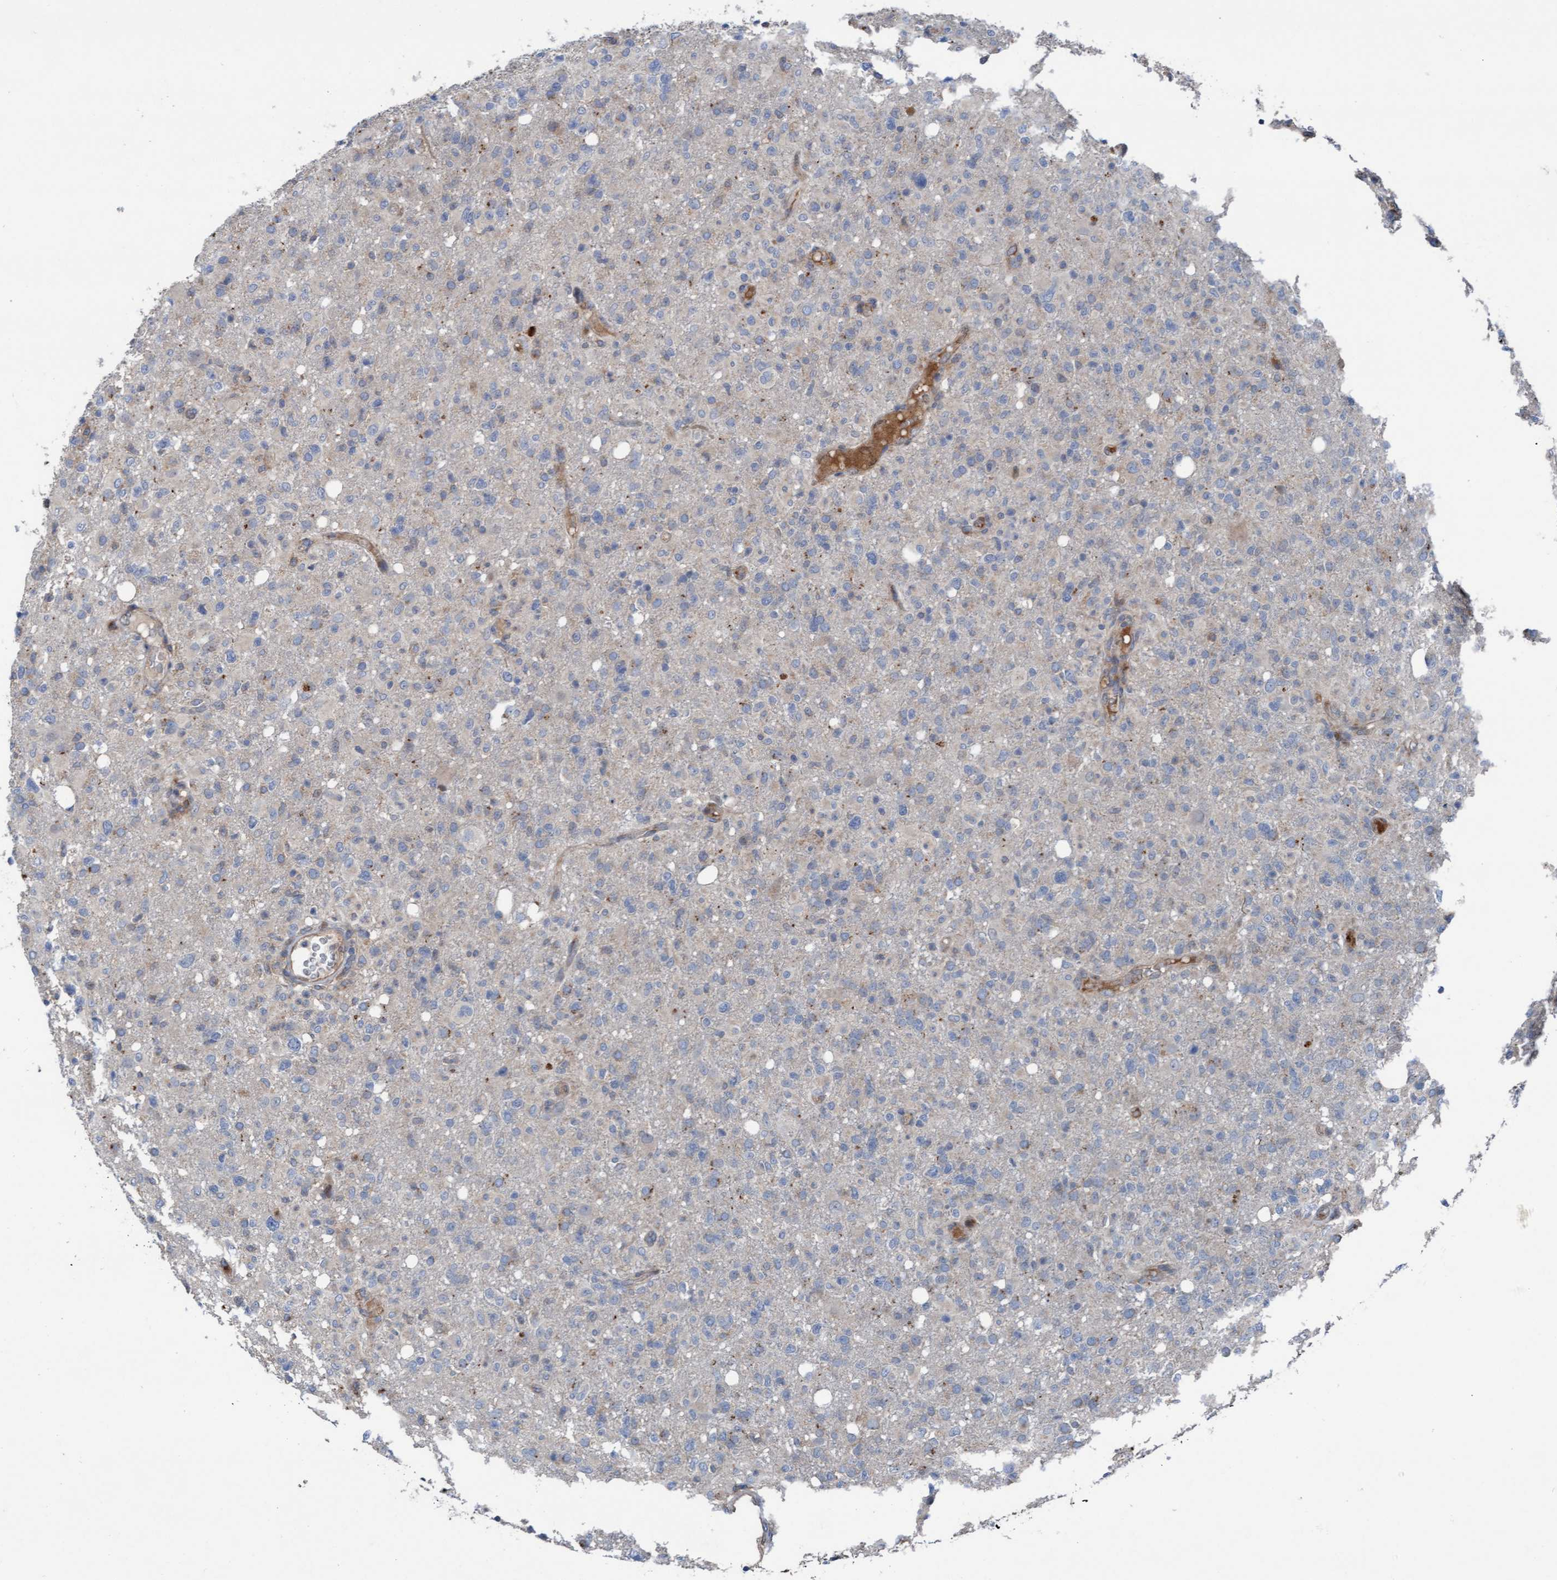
{"staining": {"intensity": "negative", "quantity": "none", "location": "none"}, "tissue": "glioma", "cell_type": "Tumor cells", "image_type": "cancer", "snomed": [{"axis": "morphology", "description": "Glioma, malignant, High grade"}, {"axis": "topography", "description": "Brain"}], "caption": "Malignant glioma (high-grade) was stained to show a protein in brown. There is no significant staining in tumor cells.", "gene": "KLHL26", "patient": {"sex": "female", "age": 57}}